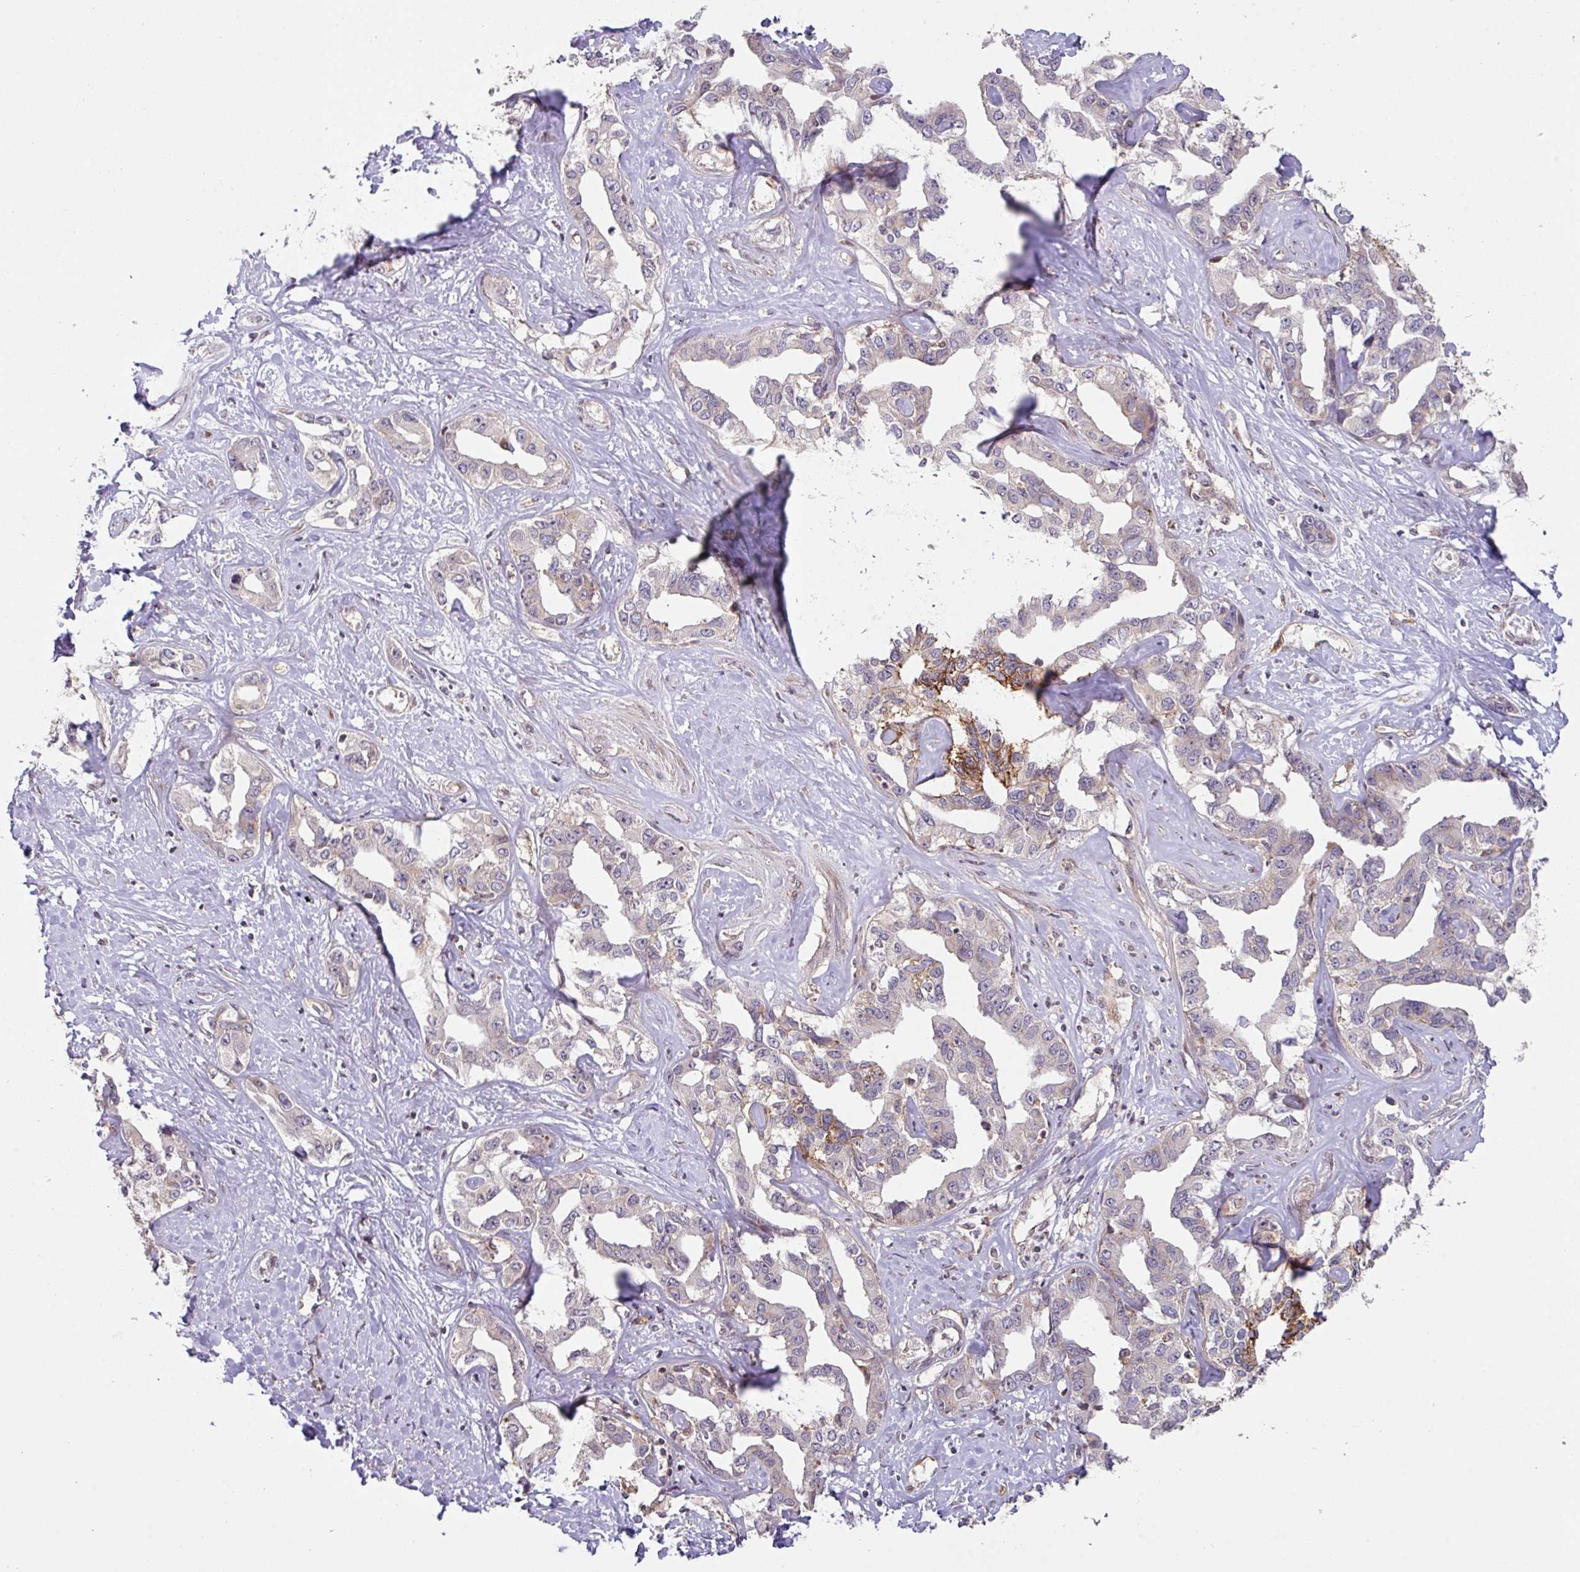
{"staining": {"intensity": "strong", "quantity": "<25%", "location": "cytoplasmic/membranous"}, "tissue": "liver cancer", "cell_type": "Tumor cells", "image_type": "cancer", "snomed": [{"axis": "morphology", "description": "Cholangiocarcinoma"}, {"axis": "topography", "description": "Liver"}], "caption": "Liver cancer (cholangiocarcinoma) stained with a protein marker shows strong staining in tumor cells.", "gene": "CYFIP2", "patient": {"sex": "male", "age": 59}}